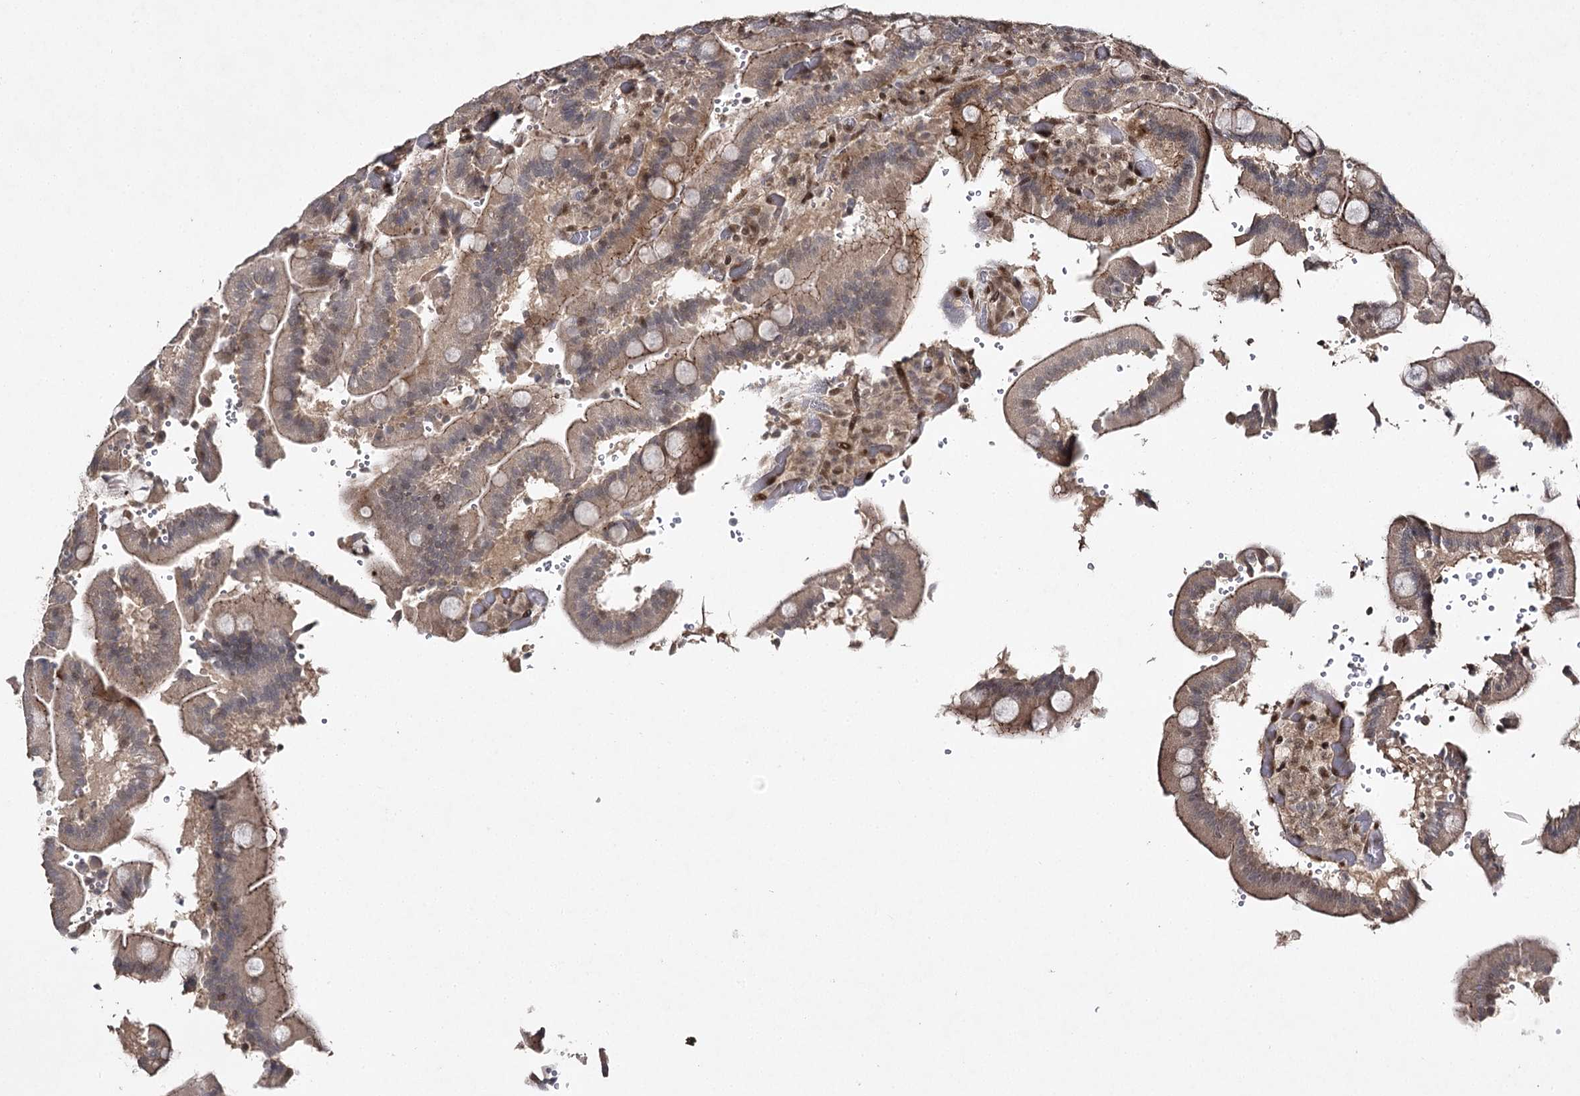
{"staining": {"intensity": "strong", "quantity": "25%-75%", "location": "cytoplasmic/membranous,nuclear"}, "tissue": "duodenum", "cell_type": "Glandular cells", "image_type": "normal", "snomed": [{"axis": "morphology", "description": "Normal tissue, NOS"}, {"axis": "topography", "description": "Duodenum"}], "caption": "Immunohistochemical staining of unremarkable human duodenum exhibits strong cytoplasmic/membranous,nuclear protein staining in about 25%-75% of glandular cells.", "gene": "DCUN1D4", "patient": {"sex": "female", "age": 62}}